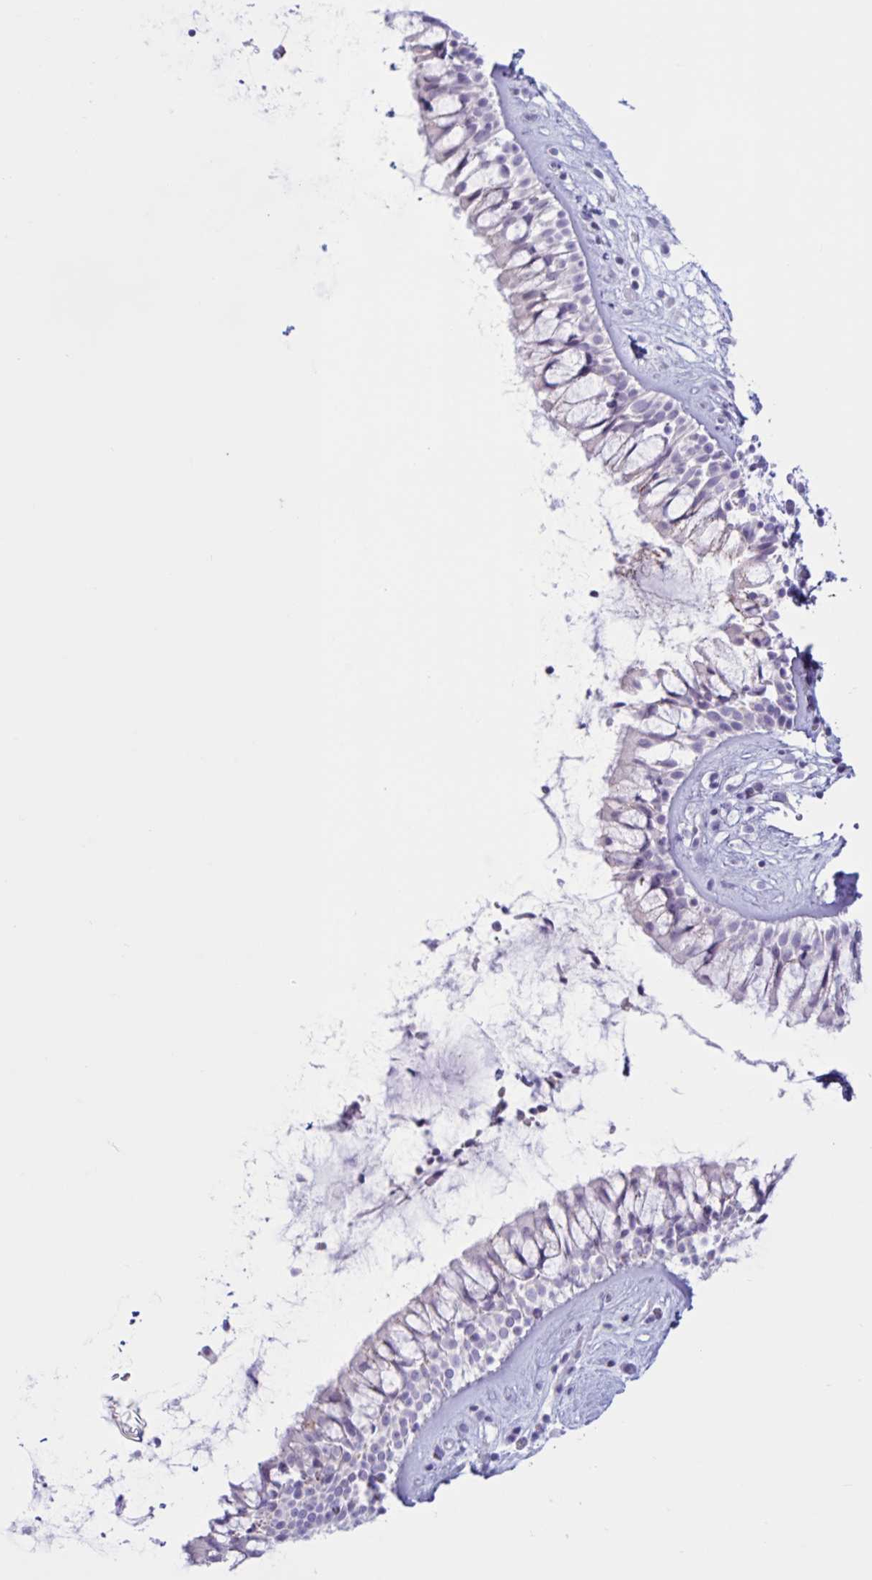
{"staining": {"intensity": "moderate", "quantity": "<25%", "location": "cytoplasmic/membranous"}, "tissue": "nasopharynx", "cell_type": "Respiratory epithelial cells", "image_type": "normal", "snomed": [{"axis": "morphology", "description": "Normal tissue, NOS"}, {"axis": "topography", "description": "Nasopharynx"}], "caption": "DAB (3,3'-diaminobenzidine) immunohistochemical staining of unremarkable human nasopharynx demonstrates moderate cytoplasmic/membranous protein expression in approximately <25% of respiratory epithelial cells. The staining was performed using DAB (3,3'-diaminobenzidine), with brown indicating positive protein expression. Nuclei are stained blue with hematoxylin.", "gene": "XCL1", "patient": {"sex": "male", "age": 32}}